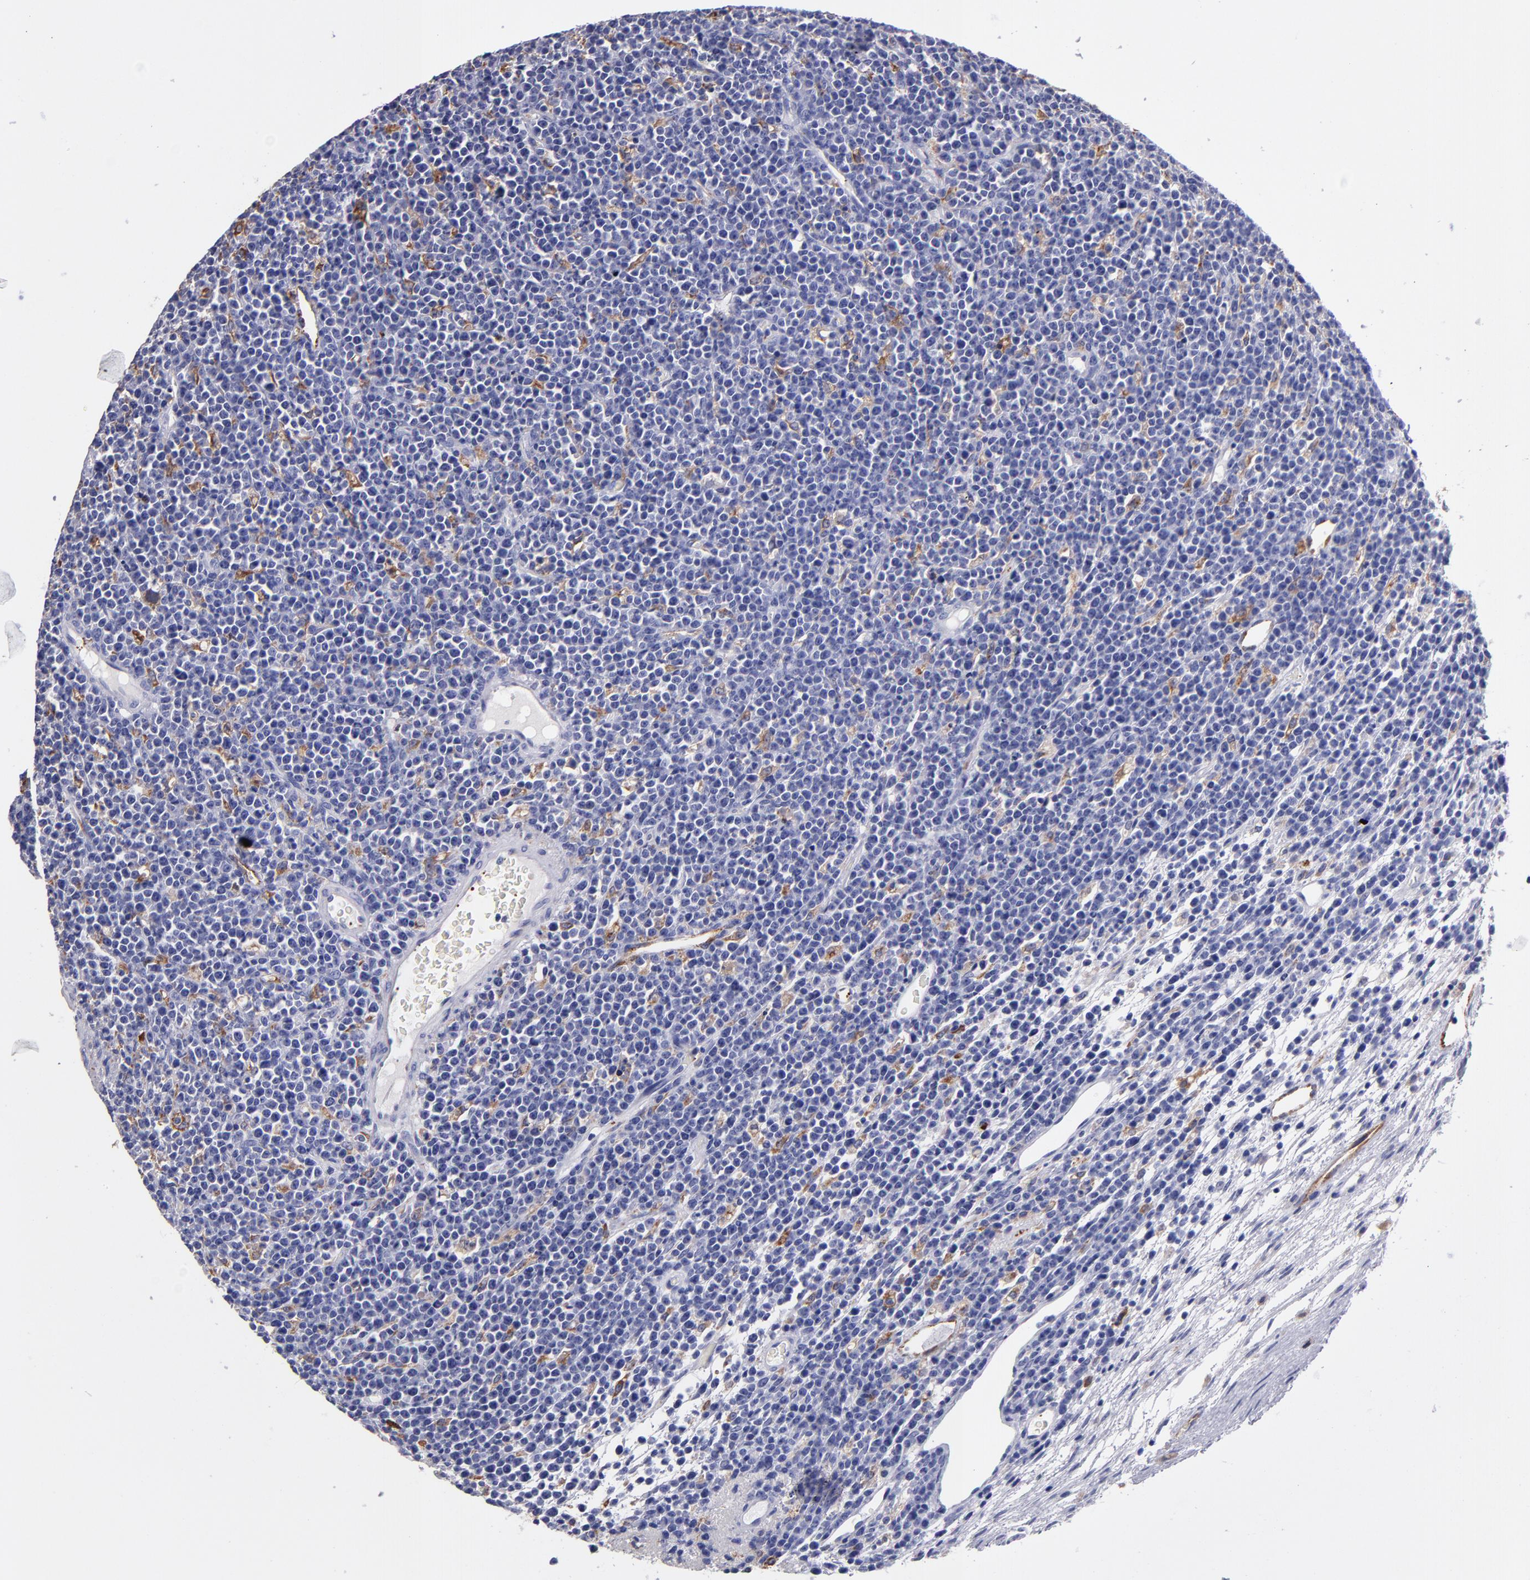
{"staining": {"intensity": "negative", "quantity": "none", "location": "none"}, "tissue": "lymphoma", "cell_type": "Tumor cells", "image_type": "cancer", "snomed": [{"axis": "morphology", "description": "Malignant lymphoma, non-Hodgkin's type, High grade"}, {"axis": "topography", "description": "Ovary"}], "caption": "Tumor cells are negative for protein expression in human lymphoma. Nuclei are stained in blue.", "gene": "SELP", "patient": {"sex": "female", "age": 56}}